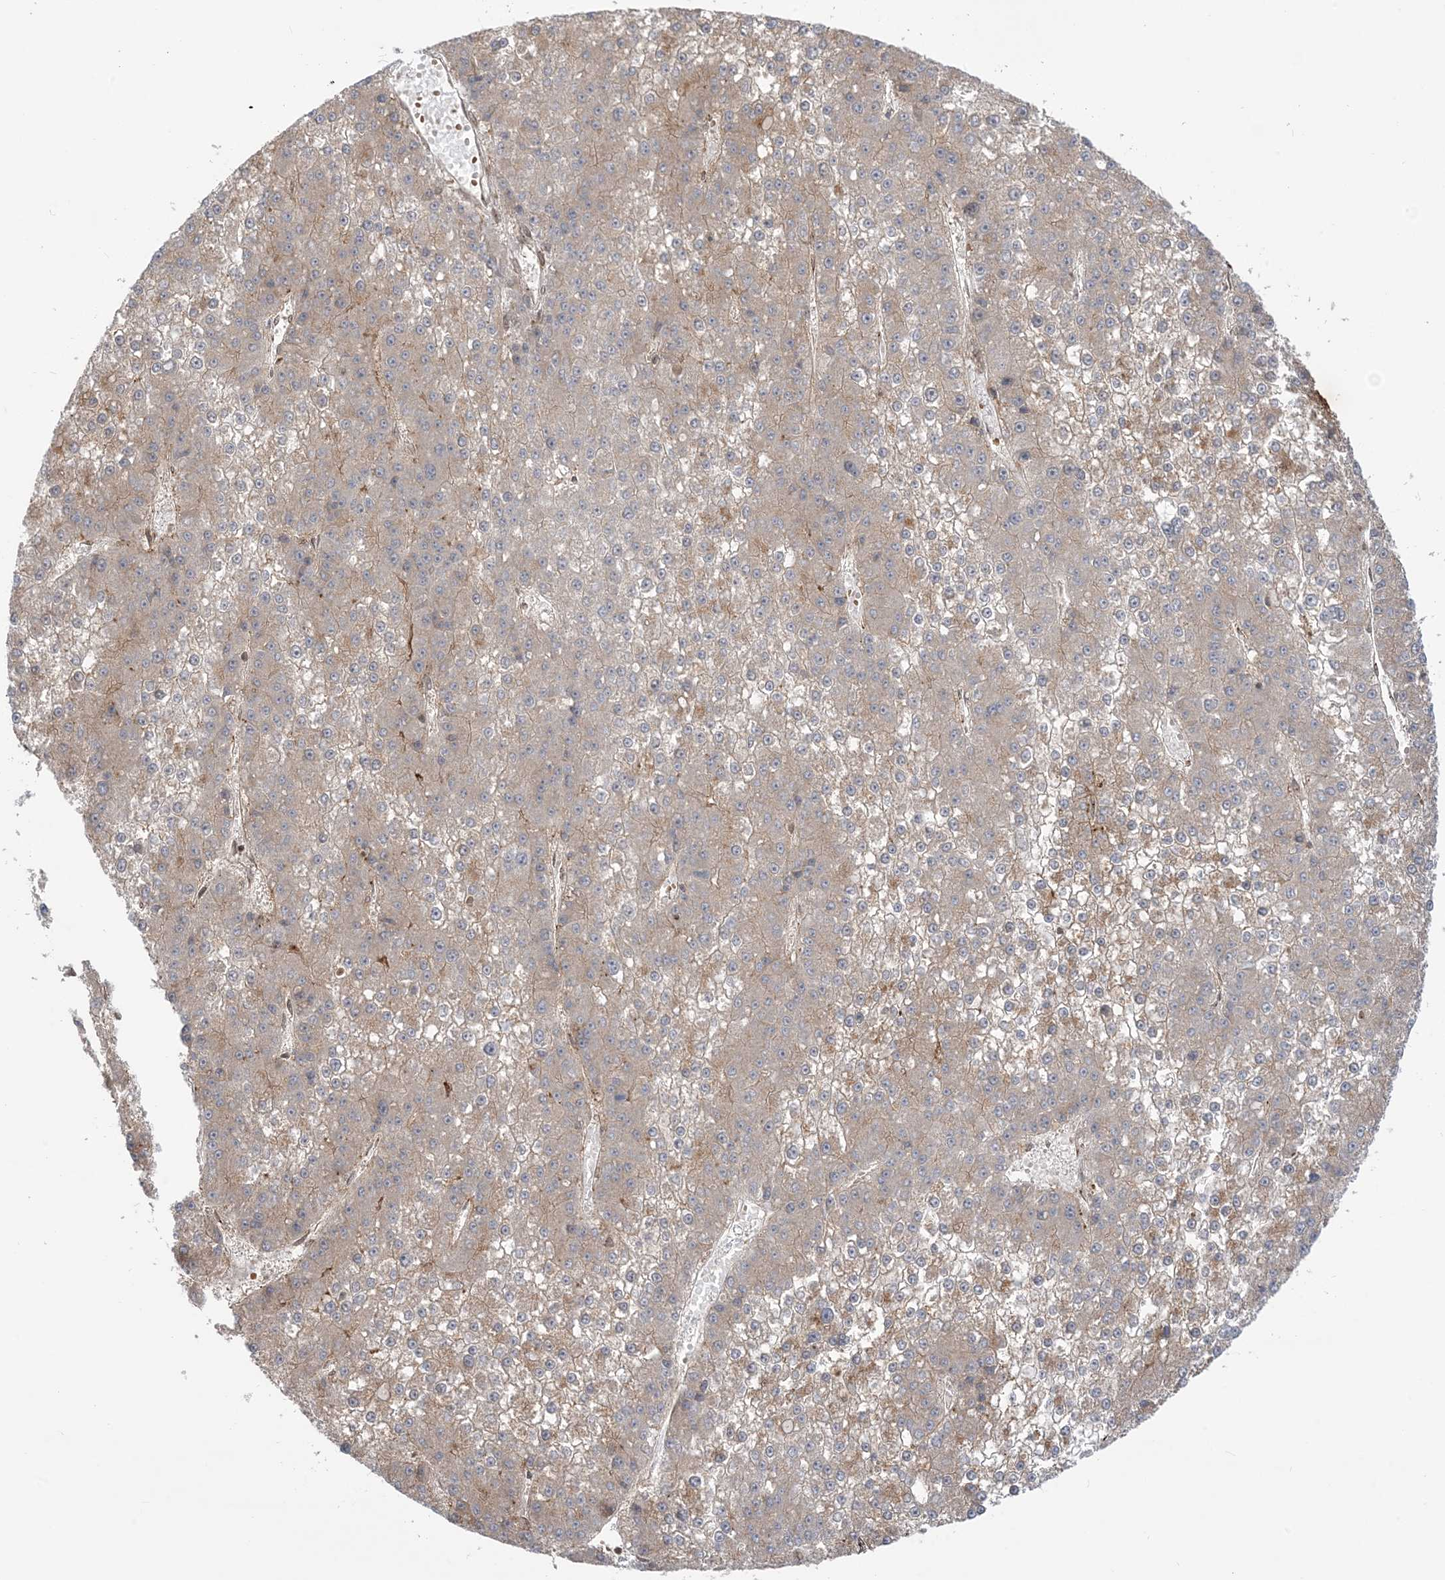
{"staining": {"intensity": "weak", "quantity": "25%-75%", "location": "cytoplasmic/membranous"}, "tissue": "liver cancer", "cell_type": "Tumor cells", "image_type": "cancer", "snomed": [{"axis": "morphology", "description": "Carcinoma, Hepatocellular, NOS"}, {"axis": "topography", "description": "Liver"}], "caption": "Human liver cancer (hepatocellular carcinoma) stained with a protein marker displays weak staining in tumor cells.", "gene": "CASP4", "patient": {"sex": "female", "age": 73}}